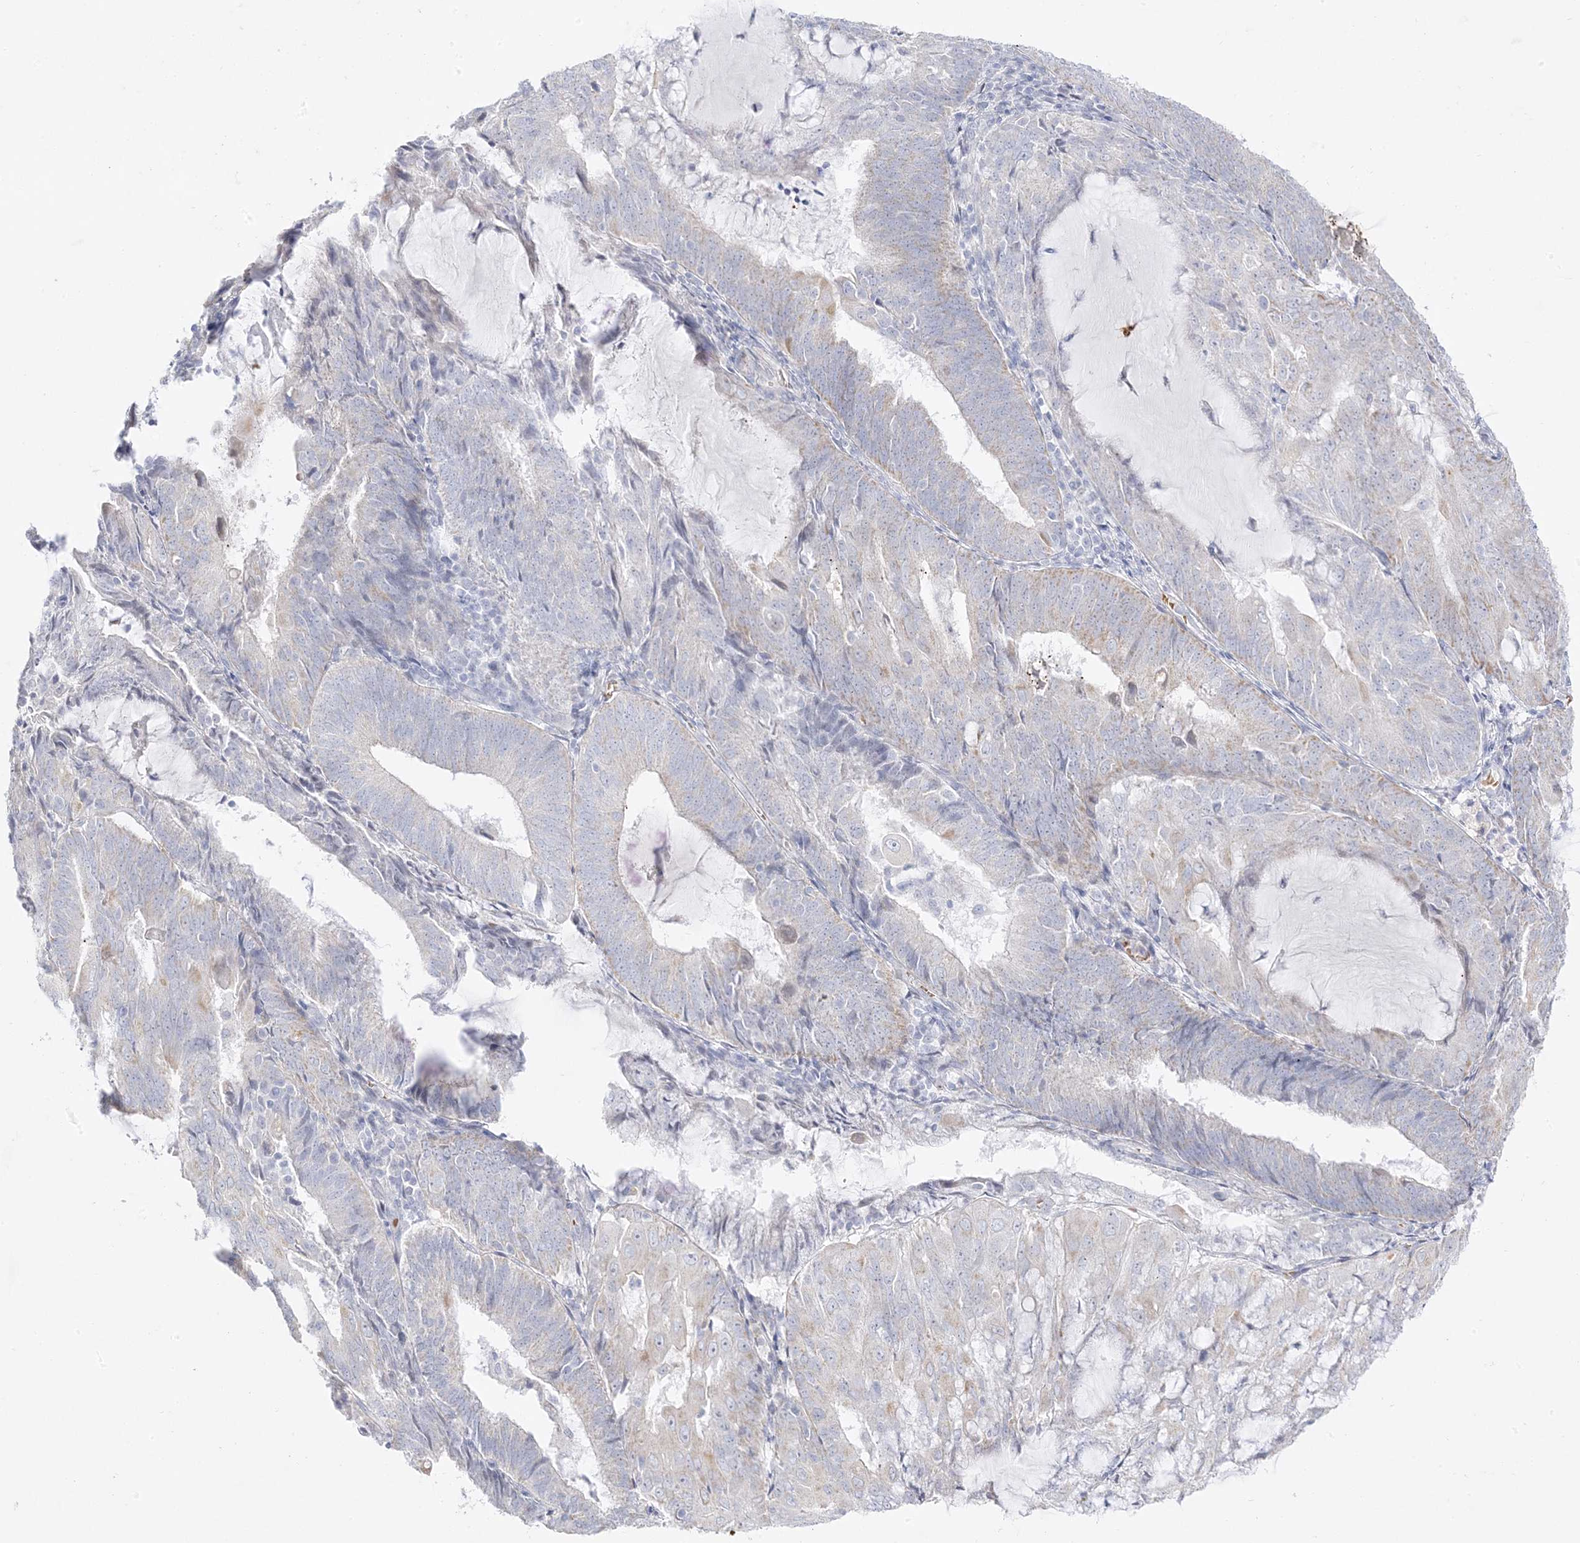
{"staining": {"intensity": "negative", "quantity": "none", "location": "none"}, "tissue": "endometrial cancer", "cell_type": "Tumor cells", "image_type": "cancer", "snomed": [{"axis": "morphology", "description": "Adenocarcinoma, NOS"}, {"axis": "topography", "description": "Endometrium"}], "caption": "This is a histopathology image of IHC staining of endometrial cancer (adenocarcinoma), which shows no staining in tumor cells.", "gene": "TRANK1", "patient": {"sex": "female", "age": 81}}